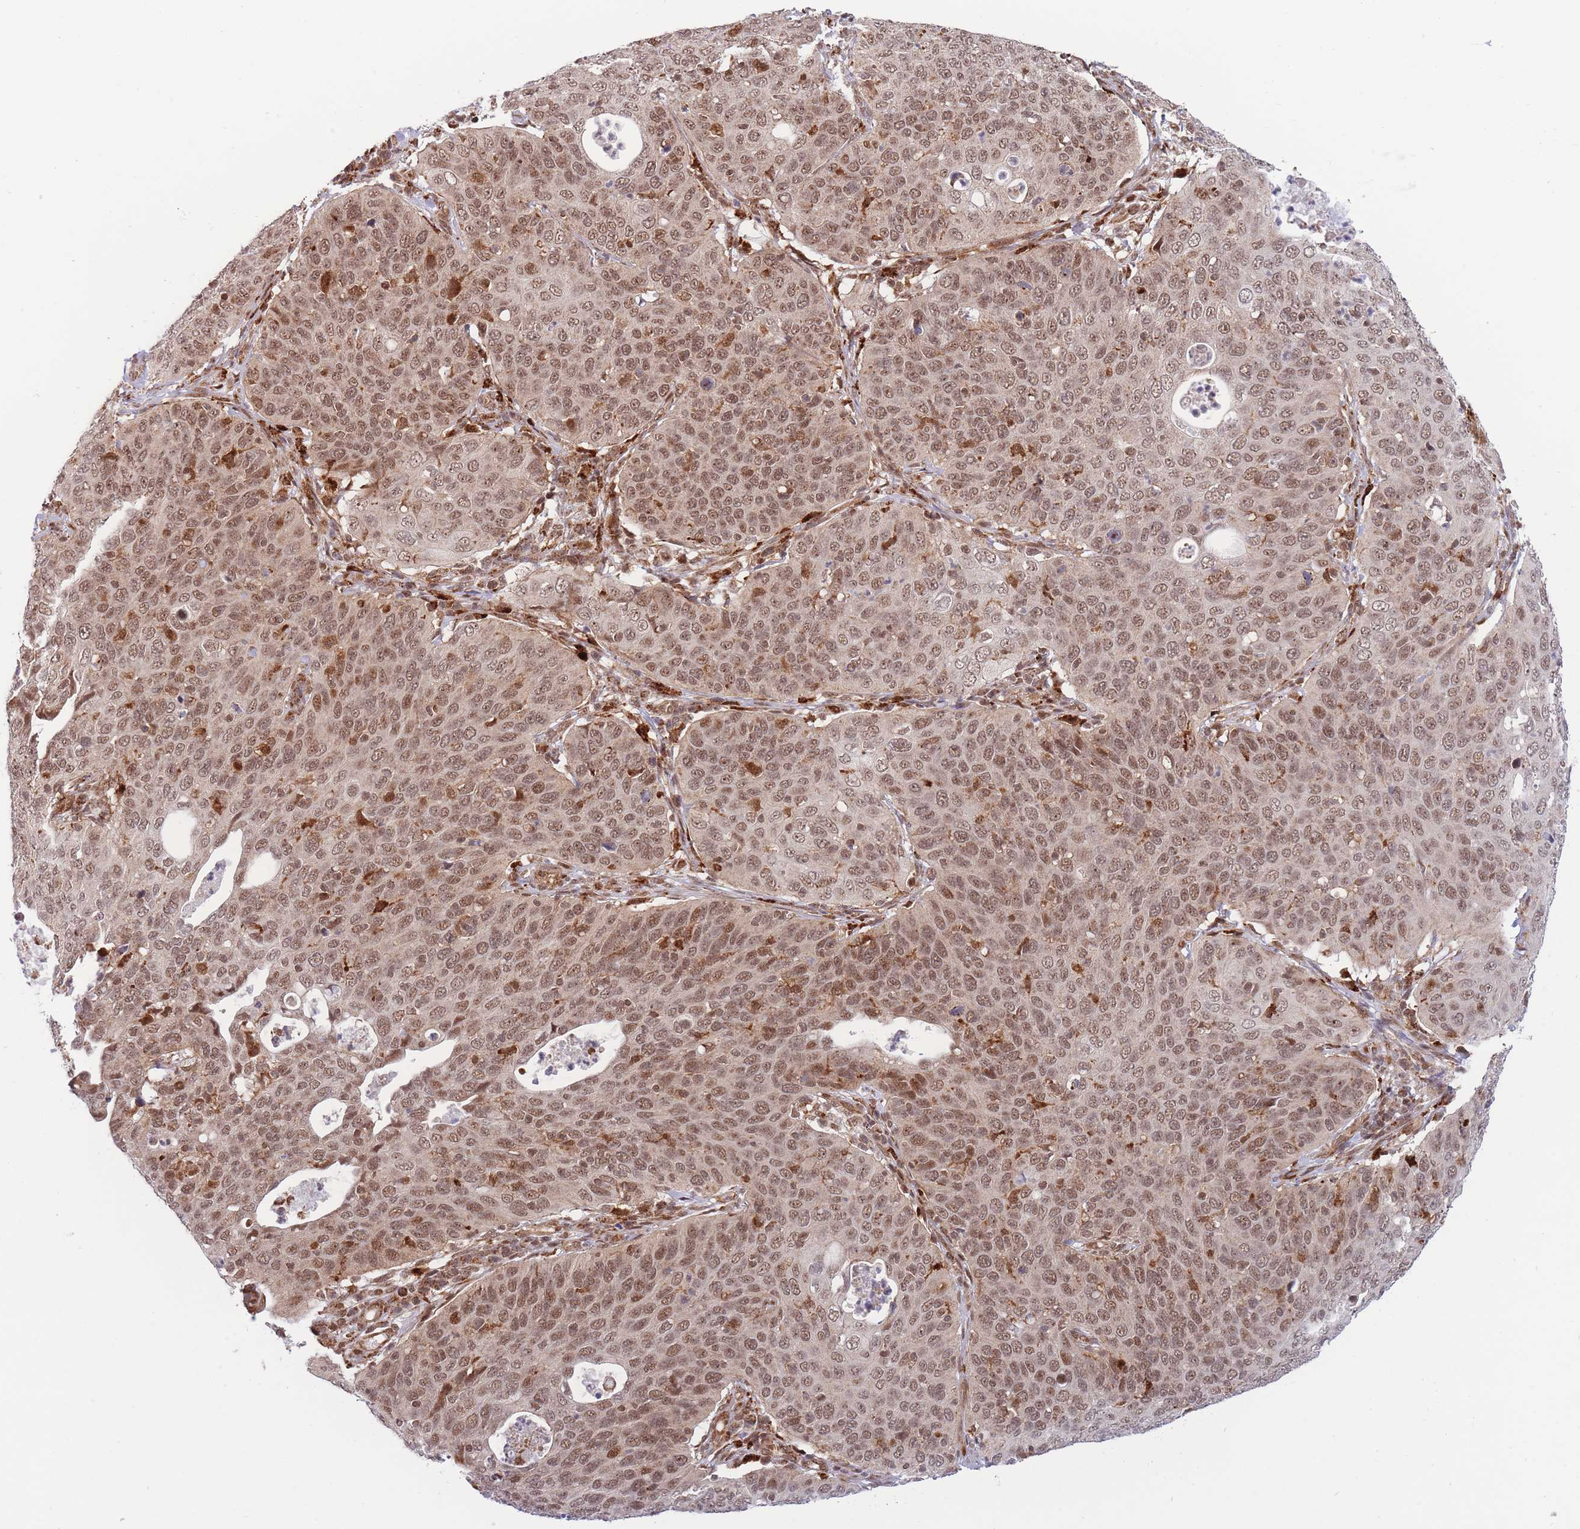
{"staining": {"intensity": "moderate", "quantity": ">75%", "location": "nuclear"}, "tissue": "cervical cancer", "cell_type": "Tumor cells", "image_type": "cancer", "snomed": [{"axis": "morphology", "description": "Squamous cell carcinoma, NOS"}, {"axis": "topography", "description": "Cervix"}], "caption": "High-power microscopy captured an IHC histopathology image of cervical squamous cell carcinoma, revealing moderate nuclear expression in about >75% of tumor cells. (brown staining indicates protein expression, while blue staining denotes nuclei).", "gene": "BOD1L1", "patient": {"sex": "female", "age": 36}}